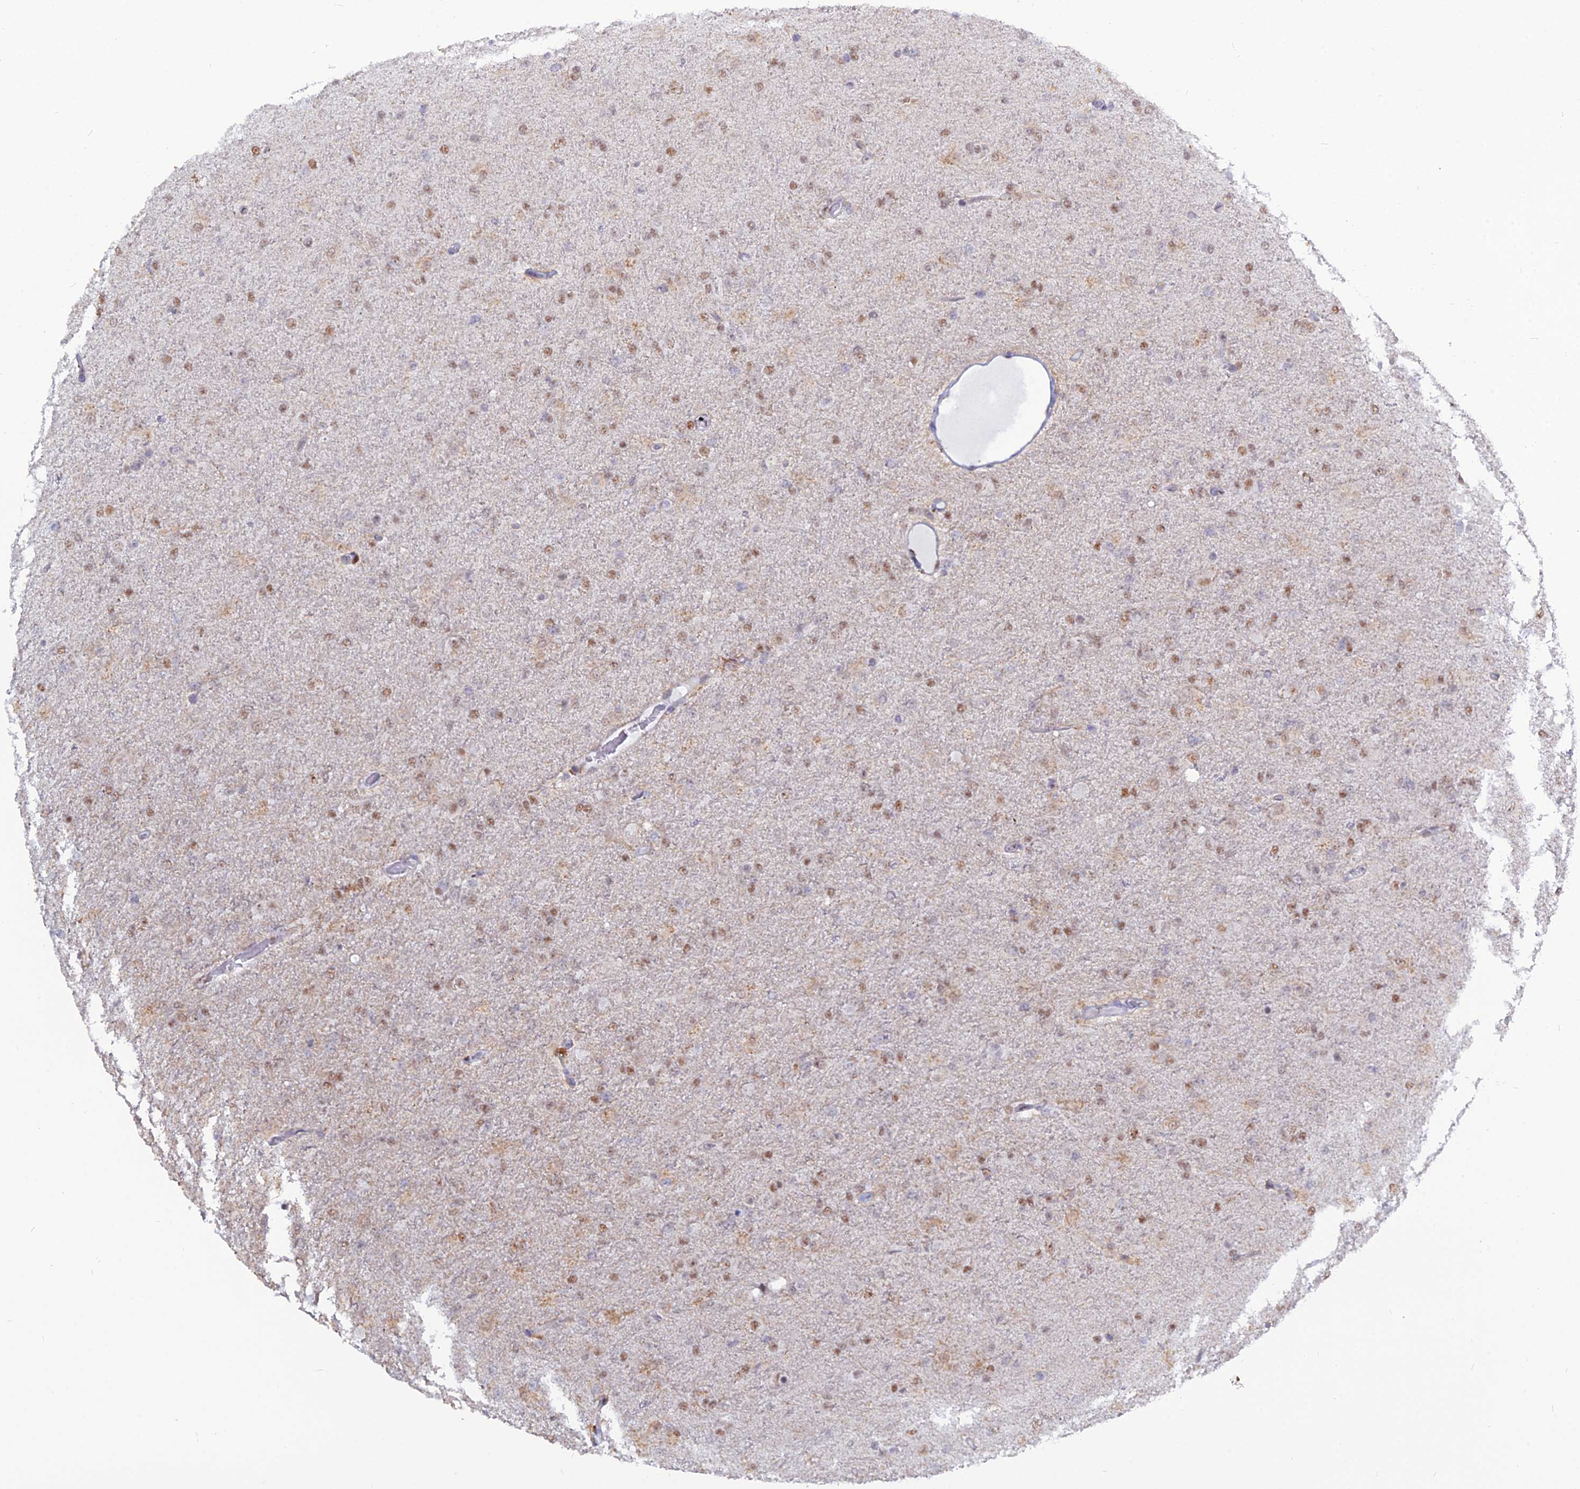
{"staining": {"intensity": "moderate", "quantity": "25%-75%", "location": "nuclear"}, "tissue": "glioma", "cell_type": "Tumor cells", "image_type": "cancer", "snomed": [{"axis": "morphology", "description": "Glioma, malignant, Low grade"}, {"axis": "topography", "description": "Brain"}], "caption": "Glioma stained with DAB immunohistochemistry (IHC) demonstrates medium levels of moderate nuclear positivity in approximately 25%-75% of tumor cells. Nuclei are stained in blue.", "gene": "NOL4L", "patient": {"sex": "male", "age": 65}}